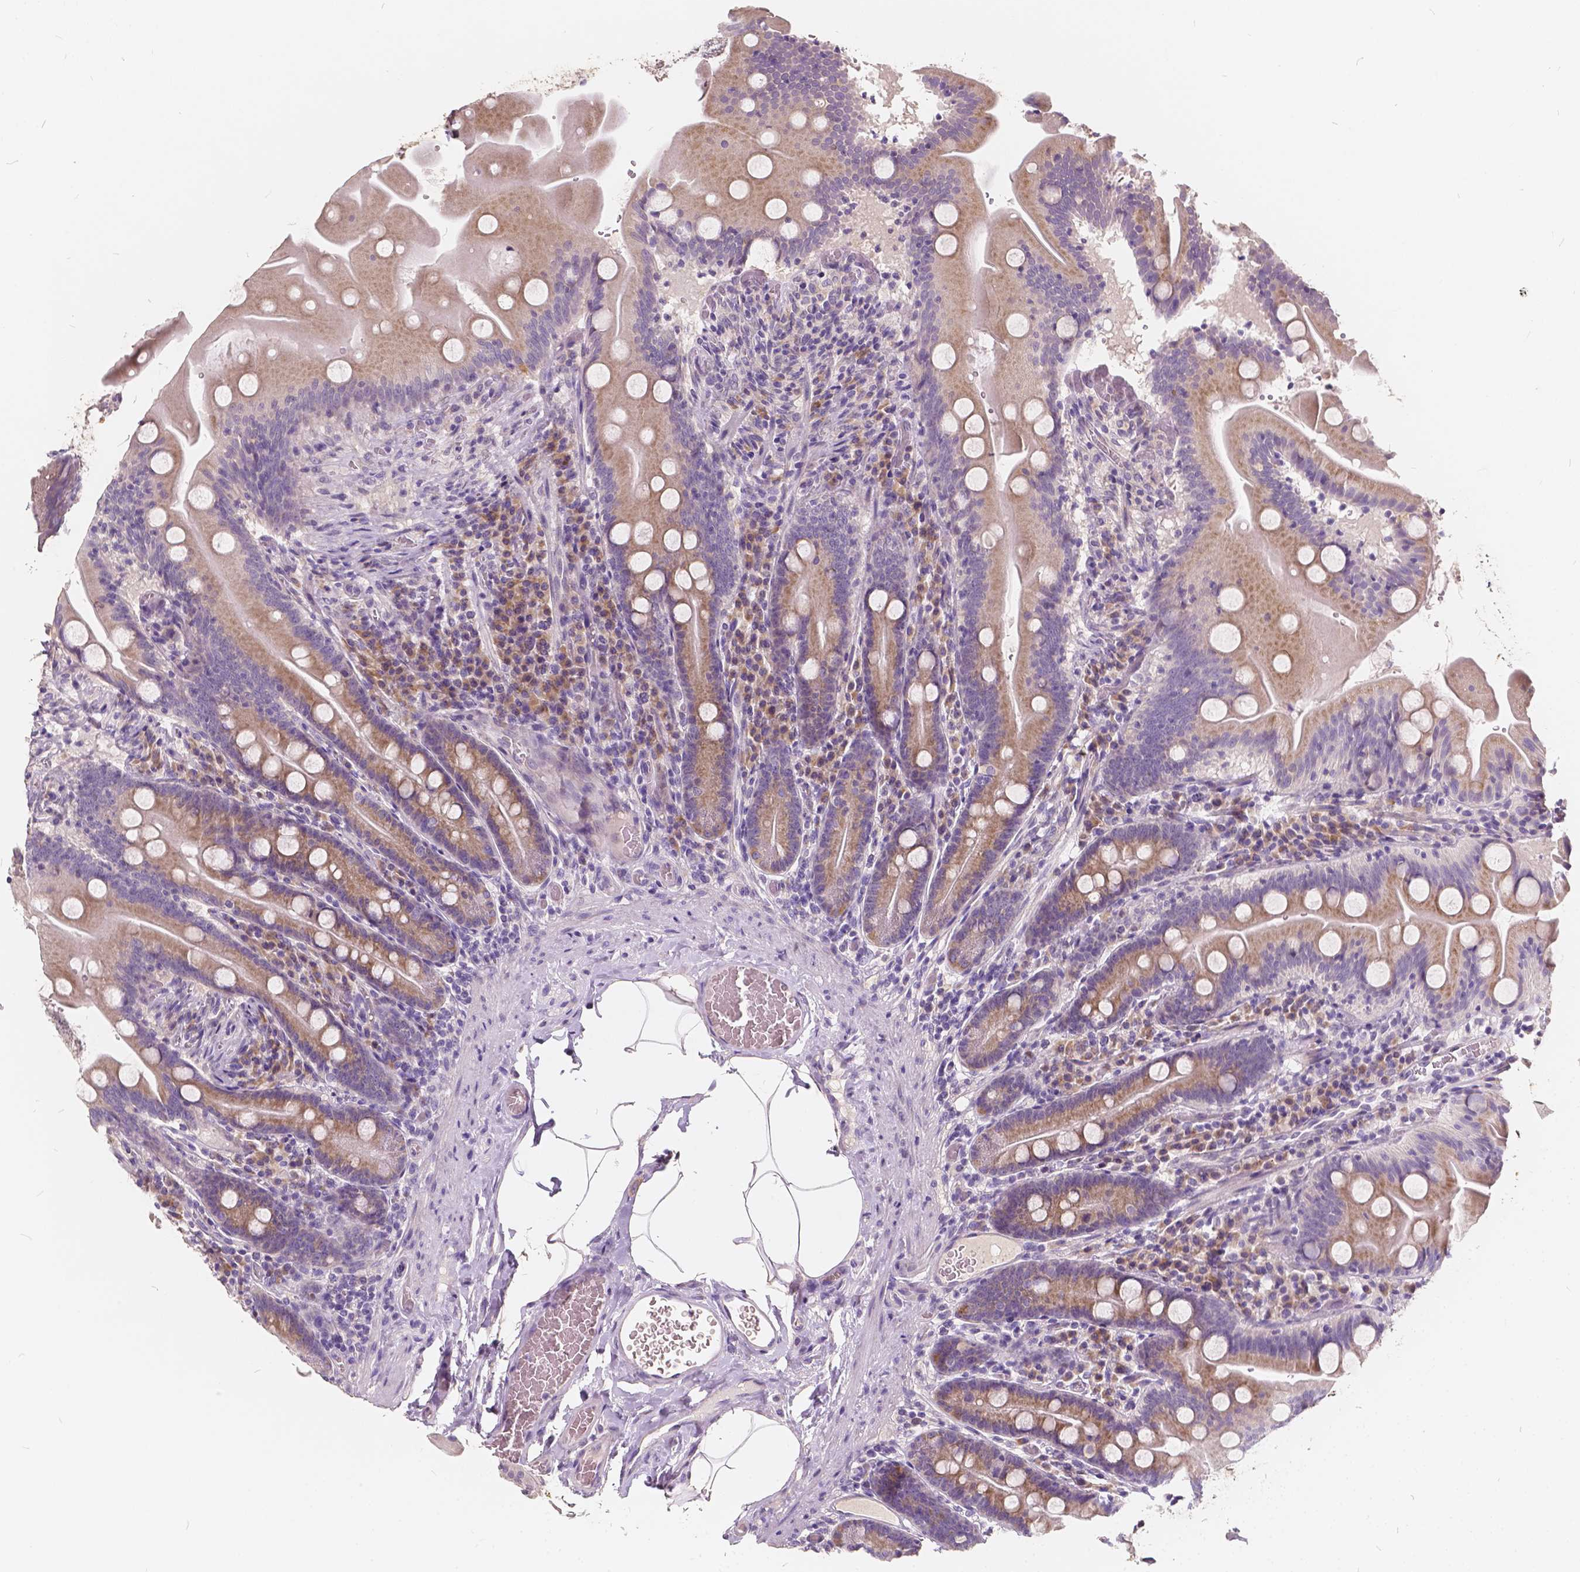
{"staining": {"intensity": "weak", "quantity": ">75%", "location": "cytoplasmic/membranous"}, "tissue": "small intestine", "cell_type": "Glandular cells", "image_type": "normal", "snomed": [{"axis": "morphology", "description": "Normal tissue, NOS"}, {"axis": "topography", "description": "Small intestine"}], "caption": "Immunohistochemical staining of unremarkable small intestine displays low levels of weak cytoplasmic/membranous positivity in about >75% of glandular cells. The protein of interest is stained brown, and the nuclei are stained in blue (DAB IHC with brightfield microscopy, high magnification).", "gene": "SLC7A8", "patient": {"sex": "male", "age": 37}}